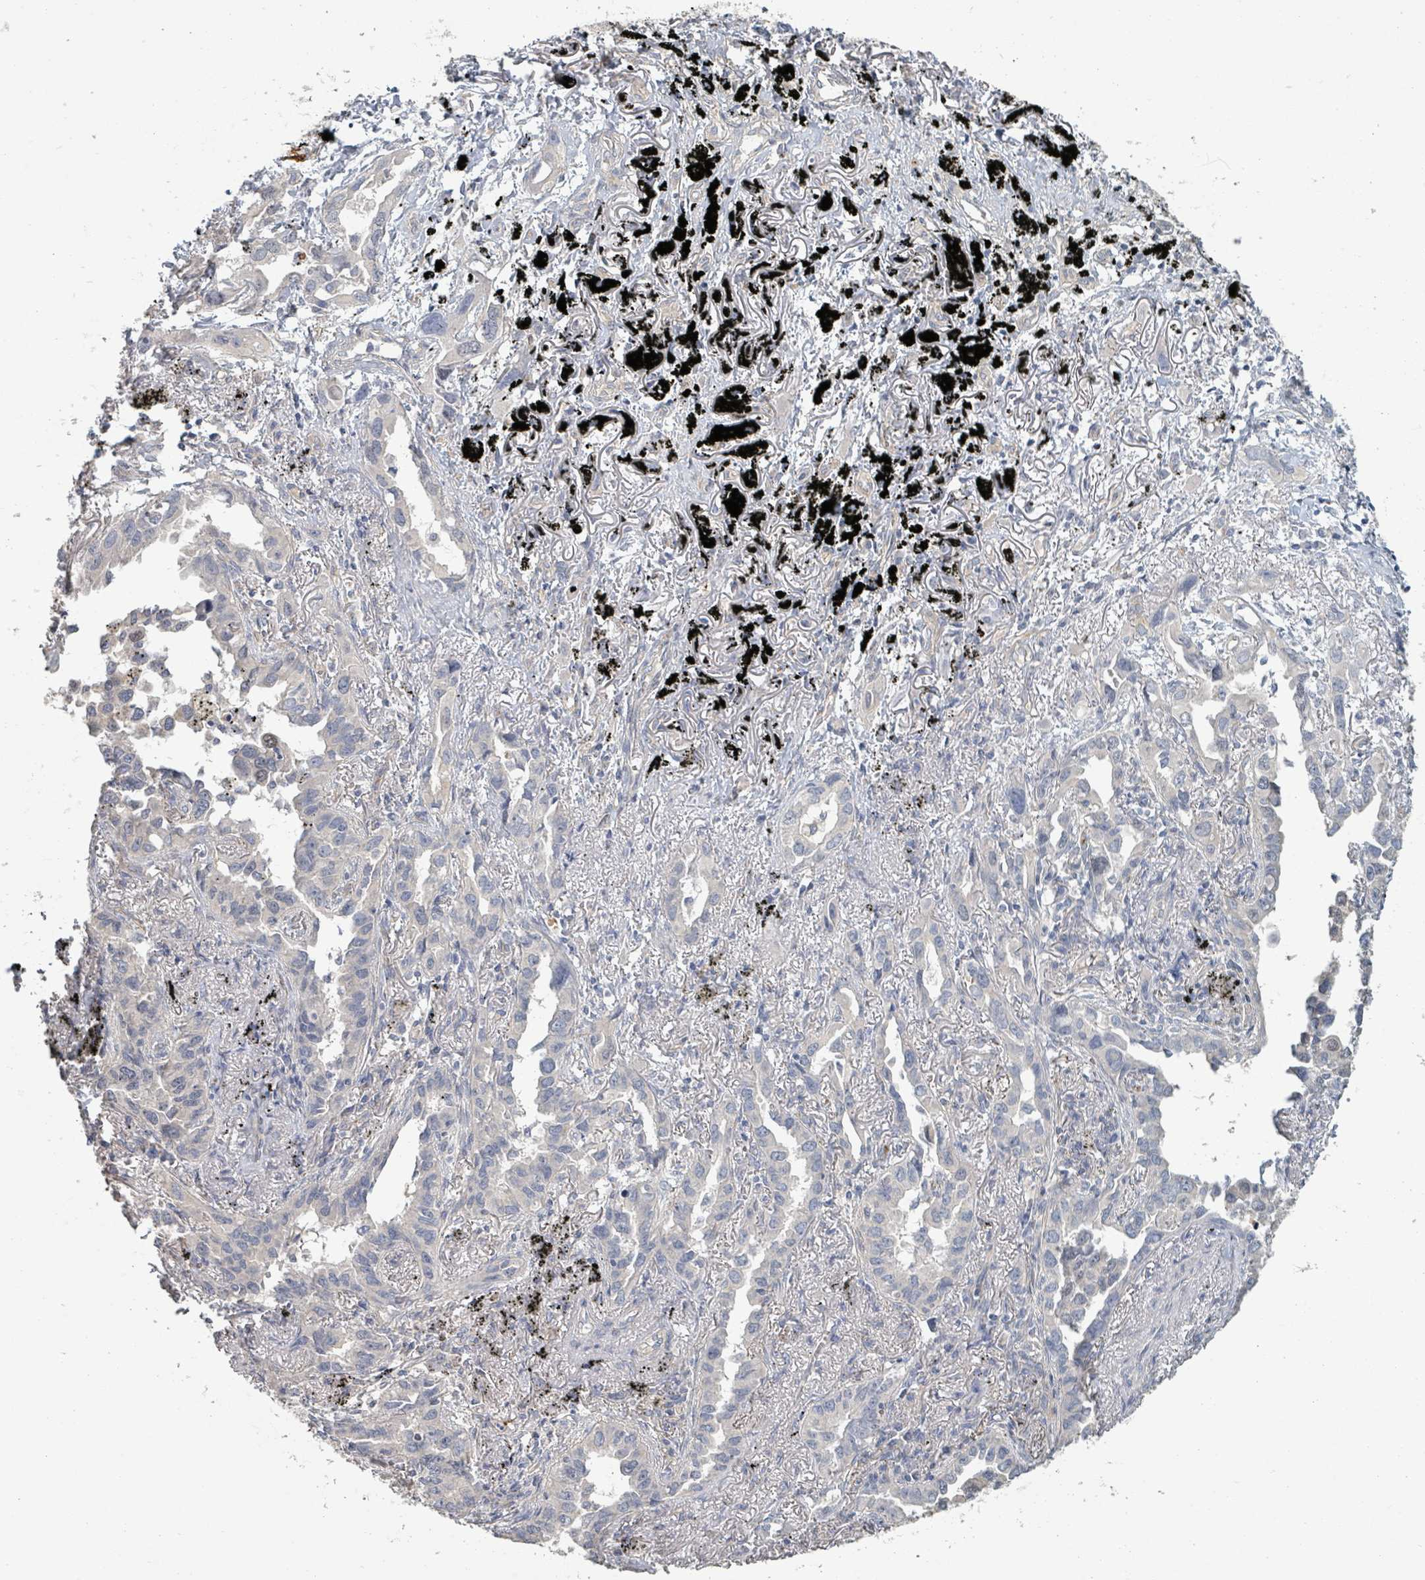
{"staining": {"intensity": "negative", "quantity": "none", "location": "none"}, "tissue": "lung cancer", "cell_type": "Tumor cells", "image_type": "cancer", "snomed": [{"axis": "morphology", "description": "Adenocarcinoma, NOS"}, {"axis": "topography", "description": "Lung"}], "caption": "Adenocarcinoma (lung) was stained to show a protein in brown. There is no significant positivity in tumor cells. (DAB (3,3'-diaminobenzidine) immunohistochemistry visualized using brightfield microscopy, high magnification).", "gene": "PLAUR", "patient": {"sex": "male", "age": 67}}